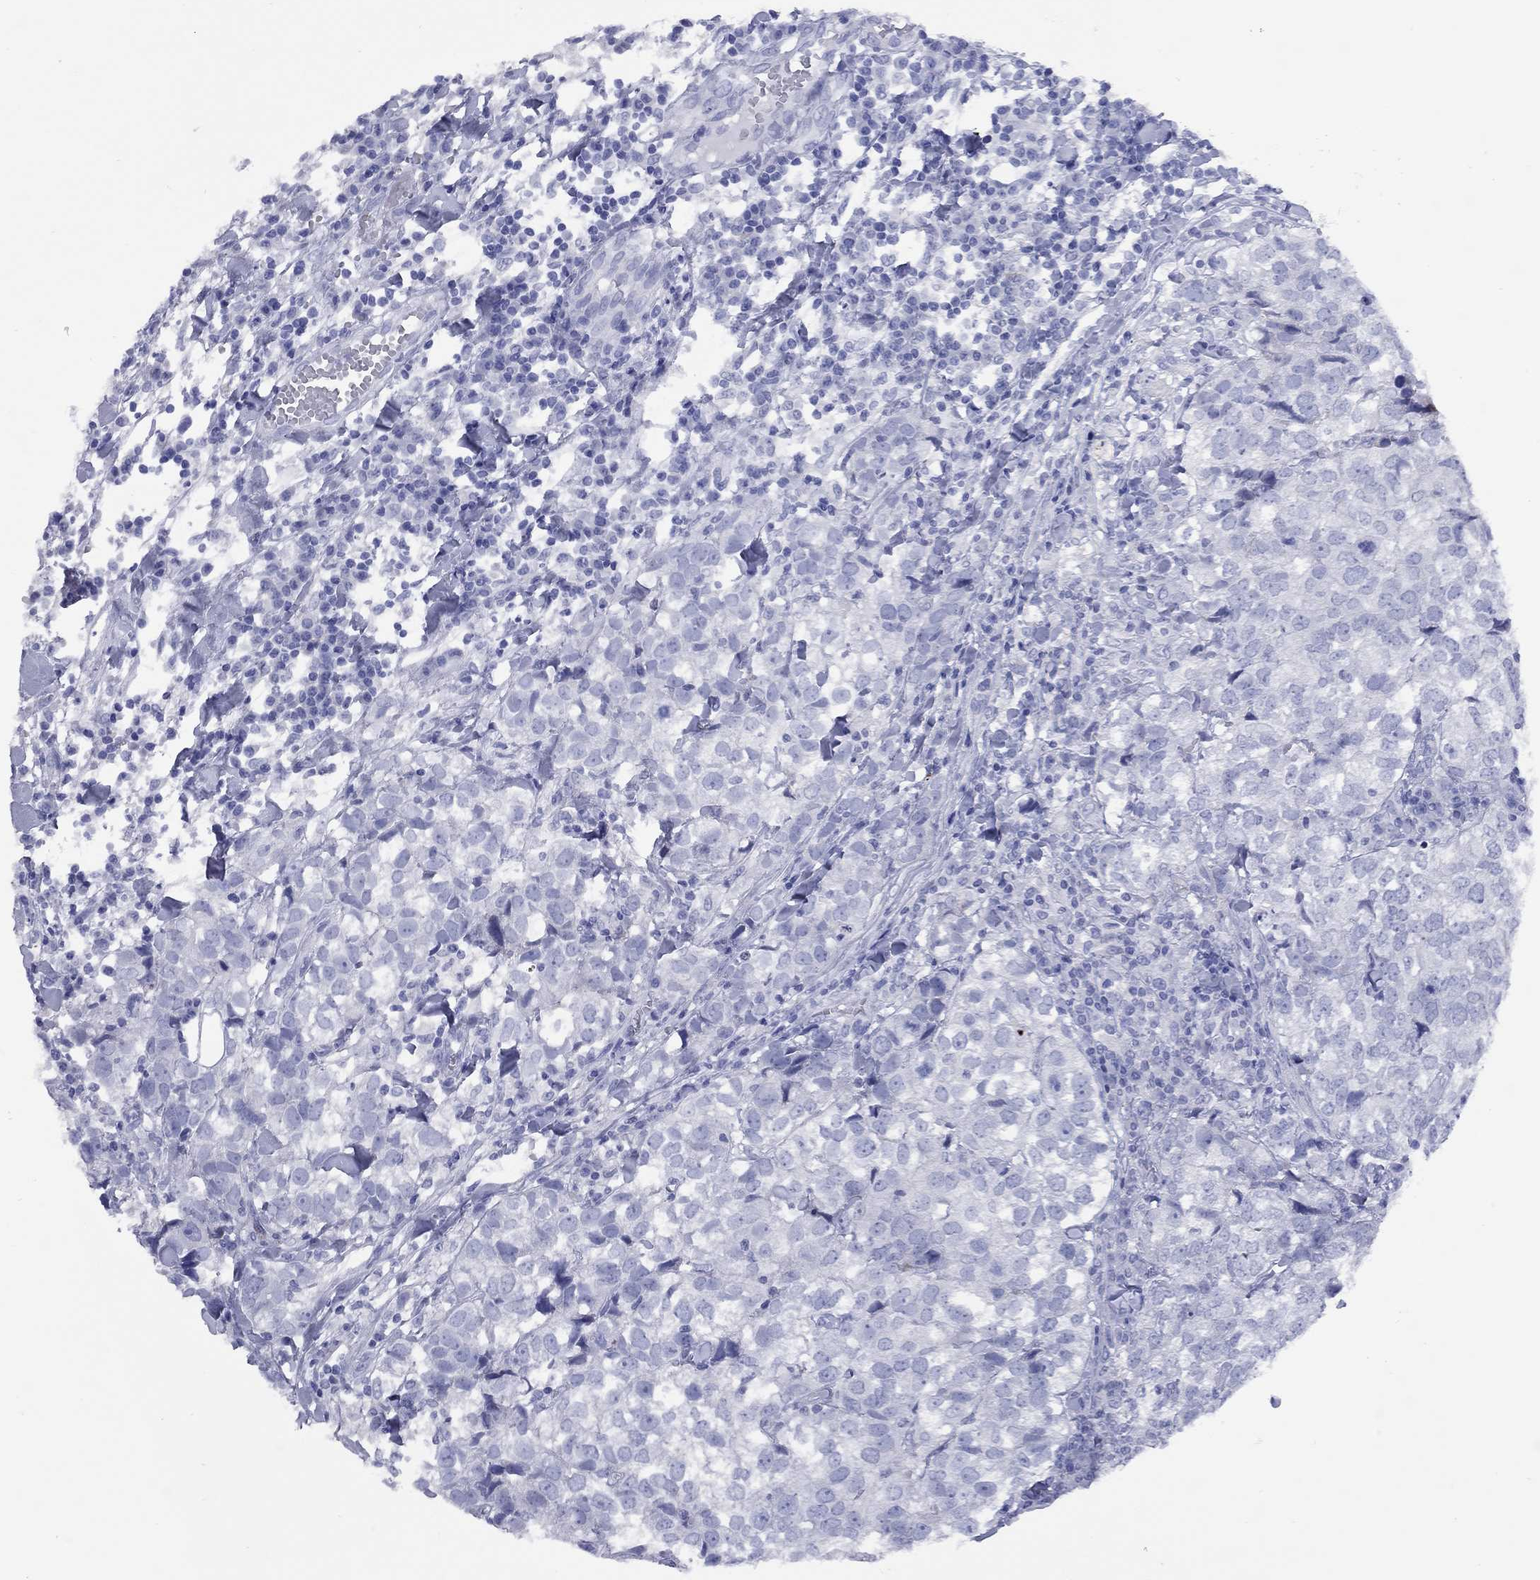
{"staining": {"intensity": "negative", "quantity": "none", "location": "none"}, "tissue": "breast cancer", "cell_type": "Tumor cells", "image_type": "cancer", "snomed": [{"axis": "morphology", "description": "Duct carcinoma"}, {"axis": "topography", "description": "Breast"}], "caption": "The histopathology image shows no significant expression in tumor cells of invasive ductal carcinoma (breast).", "gene": "CCNA1", "patient": {"sex": "female", "age": 30}}